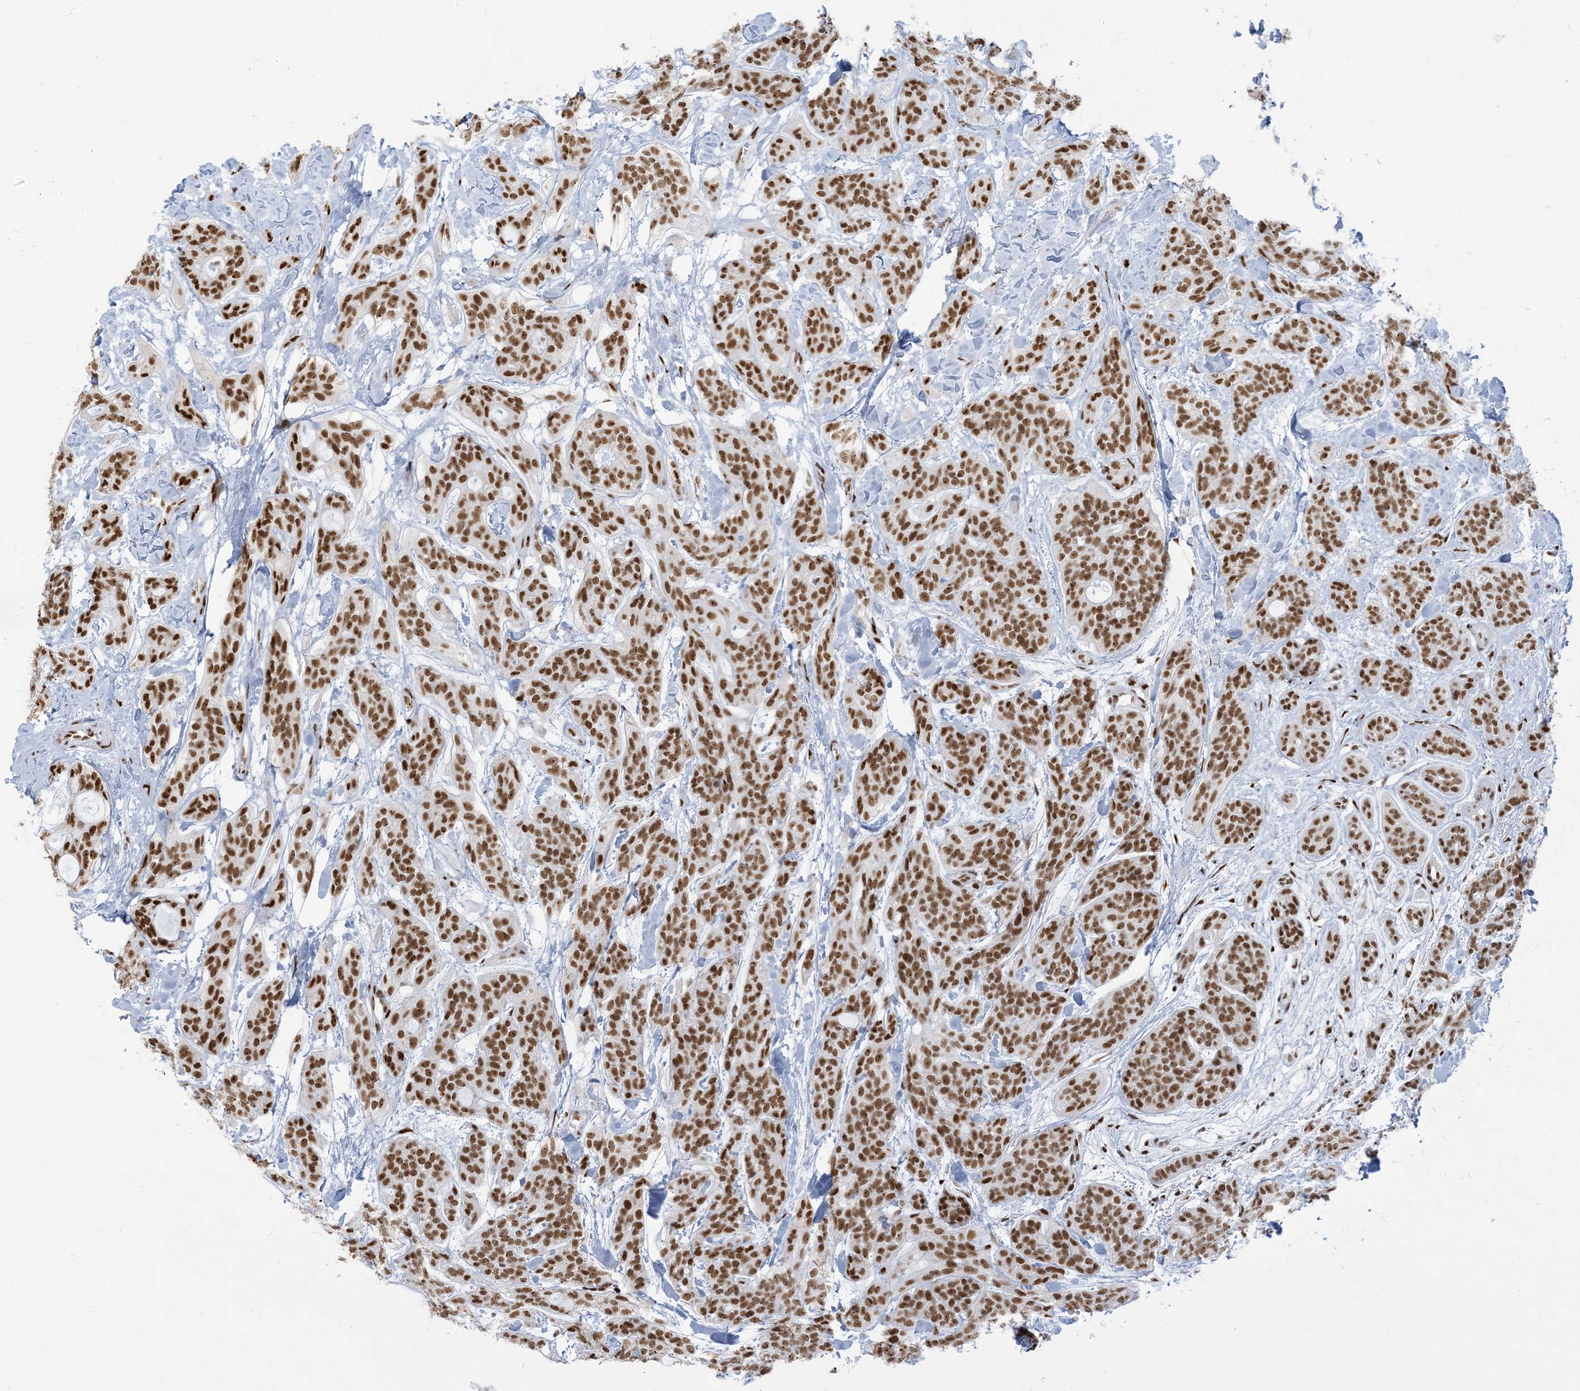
{"staining": {"intensity": "strong", "quantity": ">75%", "location": "nuclear"}, "tissue": "head and neck cancer", "cell_type": "Tumor cells", "image_type": "cancer", "snomed": [{"axis": "morphology", "description": "Adenocarcinoma, NOS"}, {"axis": "topography", "description": "Head-Neck"}], "caption": "This micrograph shows IHC staining of human head and neck cancer (adenocarcinoma), with high strong nuclear staining in about >75% of tumor cells.", "gene": "STAG1", "patient": {"sex": "male", "age": 66}}